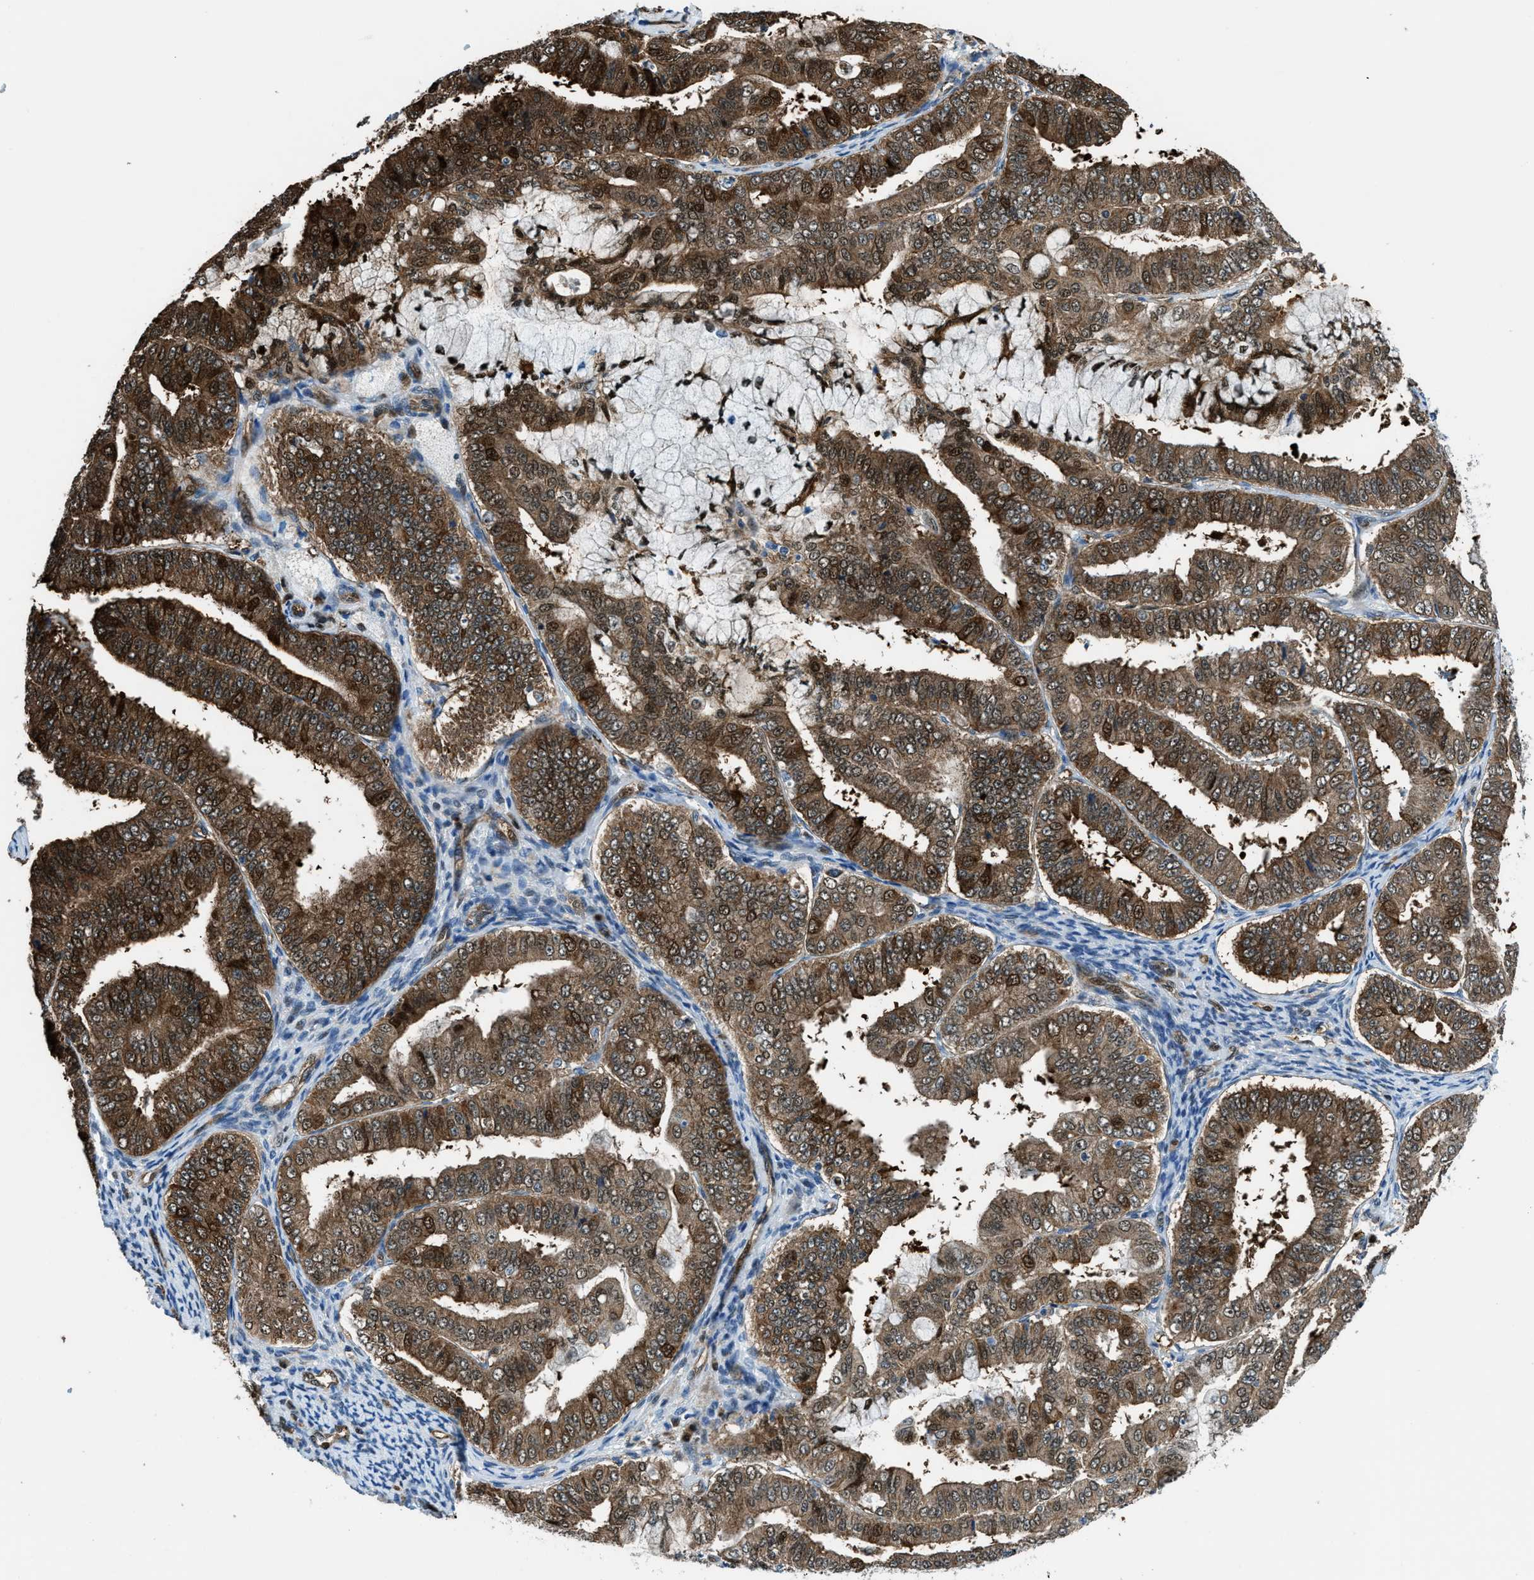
{"staining": {"intensity": "strong", "quantity": ">75%", "location": "cytoplasmic/membranous,nuclear"}, "tissue": "endometrial cancer", "cell_type": "Tumor cells", "image_type": "cancer", "snomed": [{"axis": "morphology", "description": "Adenocarcinoma, NOS"}, {"axis": "topography", "description": "Endometrium"}], "caption": "Strong cytoplasmic/membranous and nuclear positivity for a protein is appreciated in approximately >75% of tumor cells of adenocarcinoma (endometrial) using immunohistochemistry (IHC).", "gene": "YWHAE", "patient": {"sex": "female", "age": 63}}